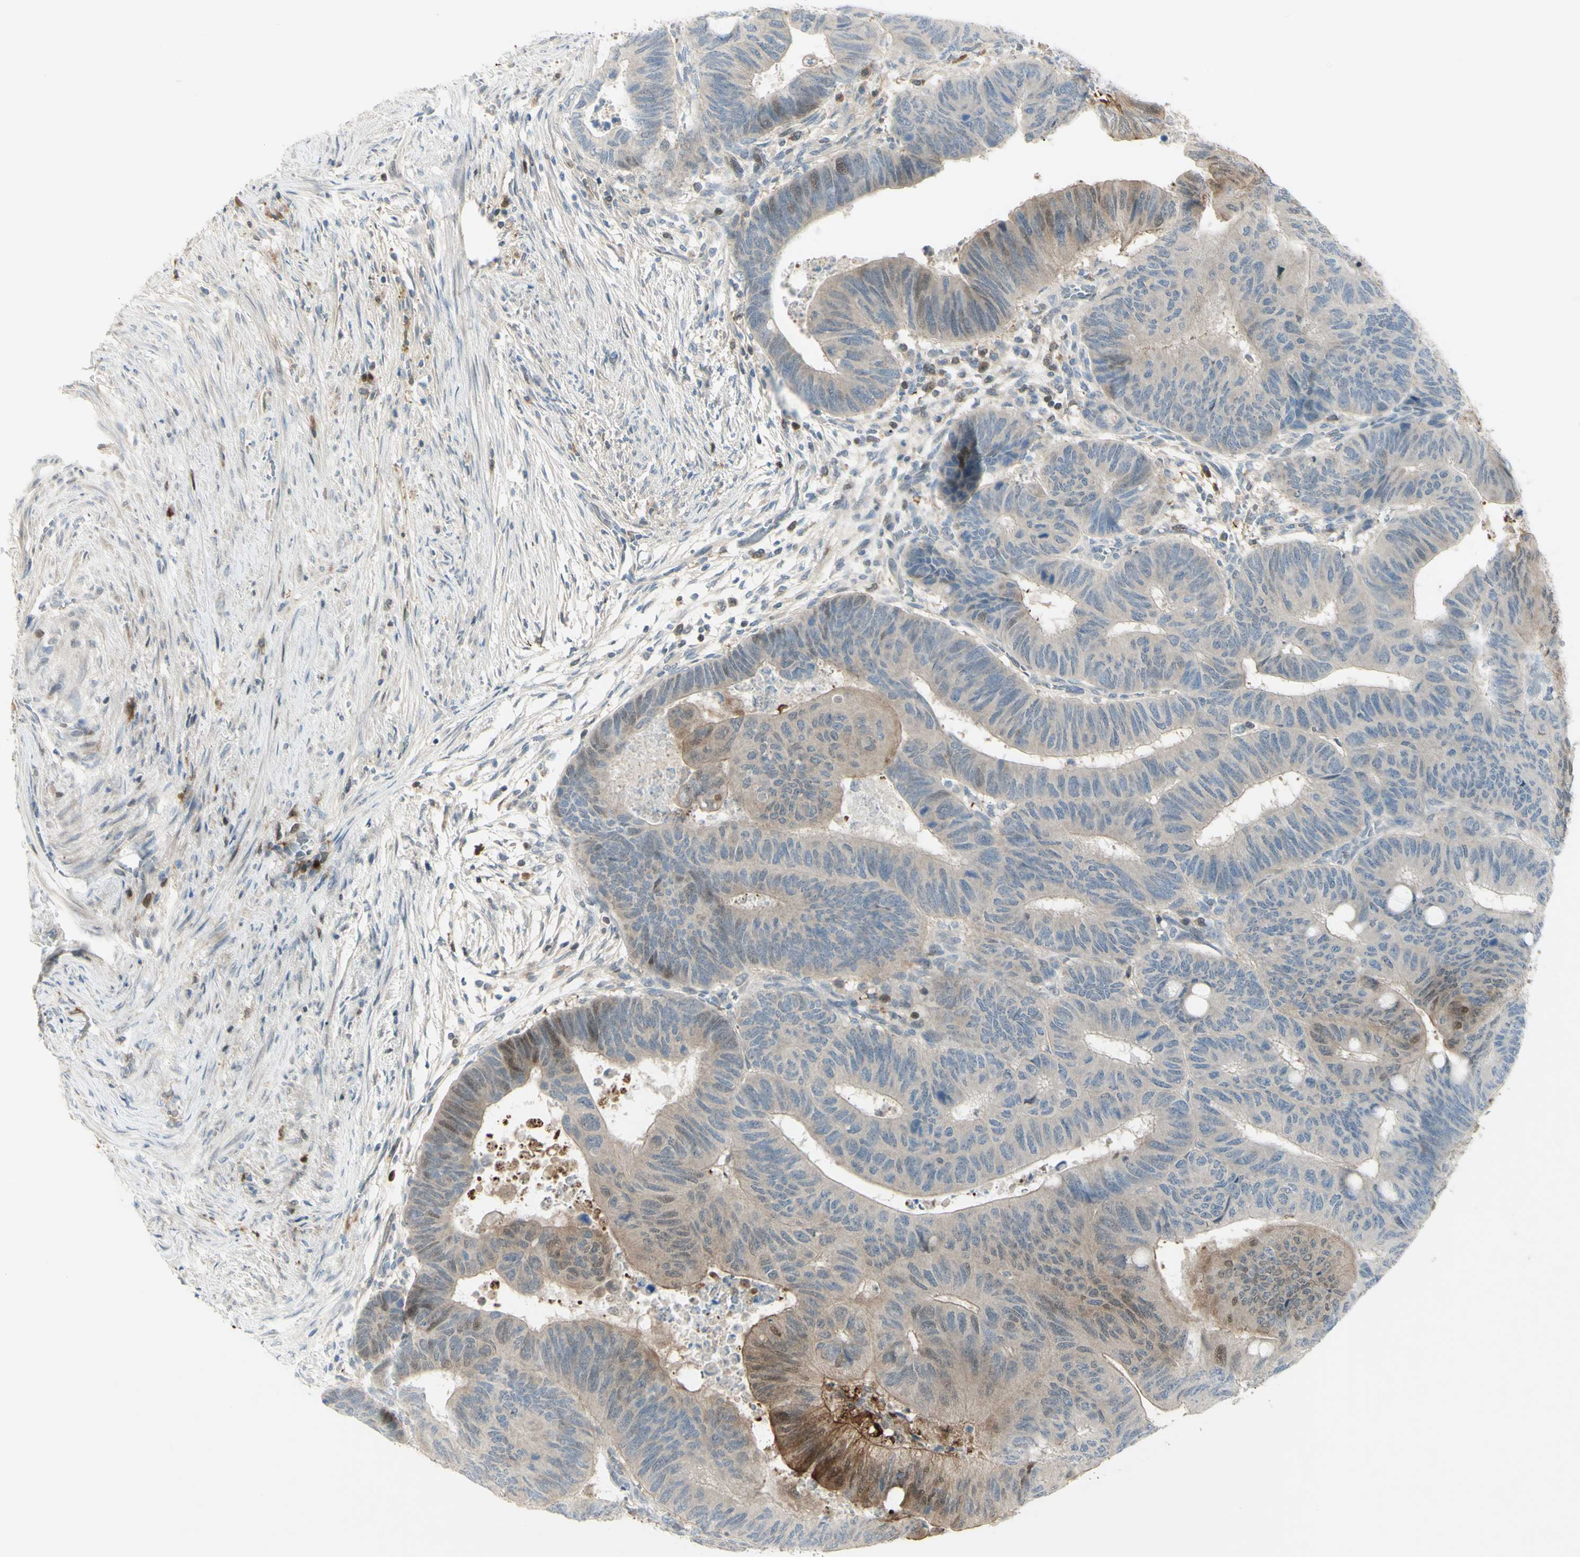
{"staining": {"intensity": "moderate", "quantity": "<25%", "location": "cytoplasmic/membranous,nuclear"}, "tissue": "colorectal cancer", "cell_type": "Tumor cells", "image_type": "cancer", "snomed": [{"axis": "morphology", "description": "Normal tissue, NOS"}, {"axis": "morphology", "description": "Adenocarcinoma, NOS"}, {"axis": "topography", "description": "Rectum"}, {"axis": "topography", "description": "Peripheral nerve tissue"}], "caption": "IHC image of neoplastic tissue: colorectal cancer stained using immunohistochemistry (IHC) exhibits low levels of moderate protein expression localized specifically in the cytoplasmic/membranous and nuclear of tumor cells, appearing as a cytoplasmic/membranous and nuclear brown color.", "gene": "C1orf159", "patient": {"sex": "male", "age": 92}}